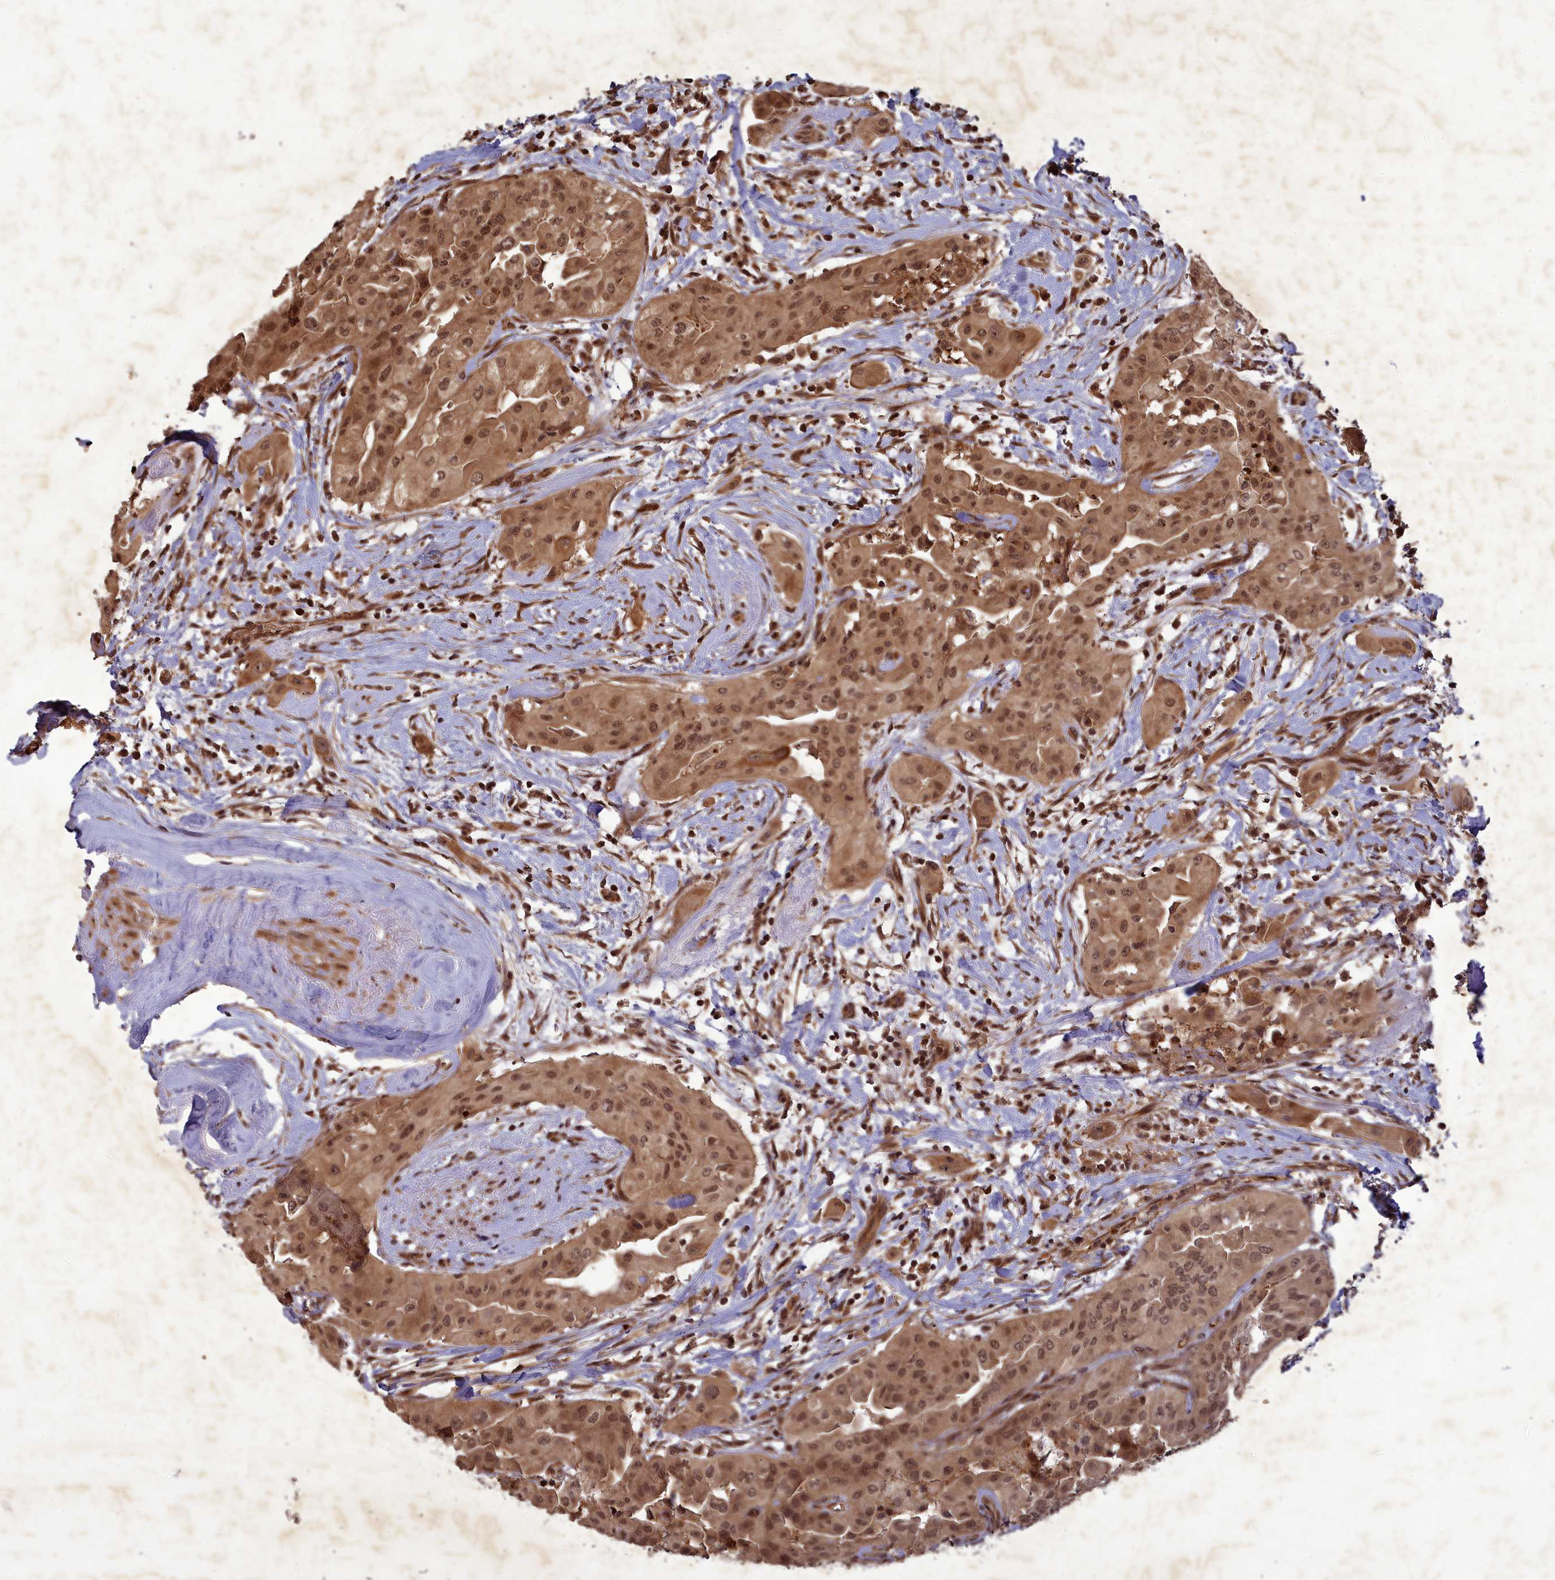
{"staining": {"intensity": "moderate", "quantity": ">75%", "location": "cytoplasmic/membranous,nuclear"}, "tissue": "thyroid cancer", "cell_type": "Tumor cells", "image_type": "cancer", "snomed": [{"axis": "morphology", "description": "Papillary adenocarcinoma, NOS"}, {"axis": "topography", "description": "Thyroid gland"}], "caption": "Immunohistochemistry (DAB) staining of human thyroid cancer (papillary adenocarcinoma) exhibits moderate cytoplasmic/membranous and nuclear protein expression in approximately >75% of tumor cells.", "gene": "SRMS", "patient": {"sex": "female", "age": 59}}